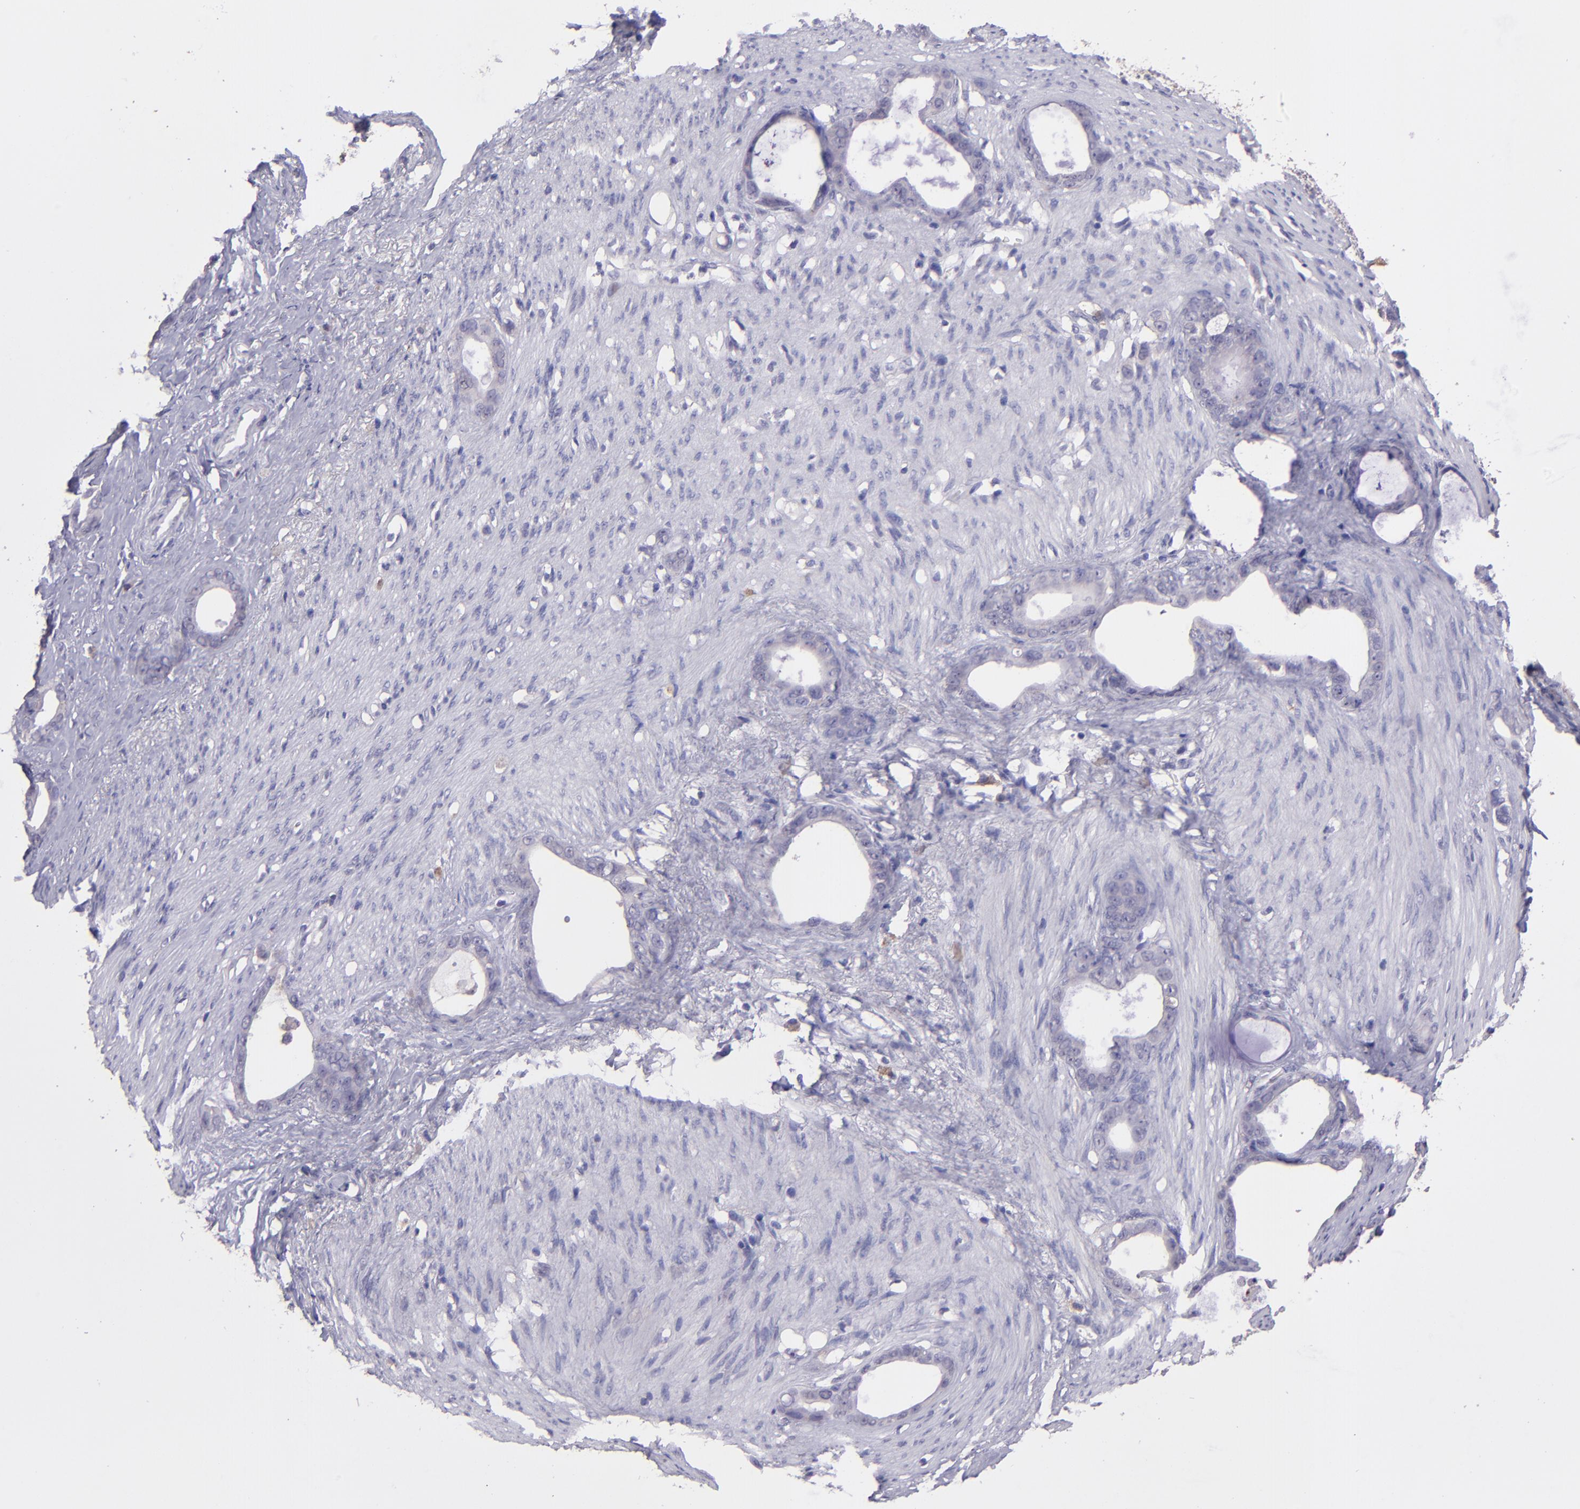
{"staining": {"intensity": "negative", "quantity": "none", "location": "none"}, "tissue": "stomach cancer", "cell_type": "Tumor cells", "image_type": "cancer", "snomed": [{"axis": "morphology", "description": "Adenocarcinoma, NOS"}, {"axis": "topography", "description": "Stomach"}], "caption": "High magnification brightfield microscopy of stomach adenocarcinoma stained with DAB (3,3'-diaminobenzidine) (brown) and counterstained with hematoxylin (blue): tumor cells show no significant expression.", "gene": "PAPPA", "patient": {"sex": "female", "age": 75}}